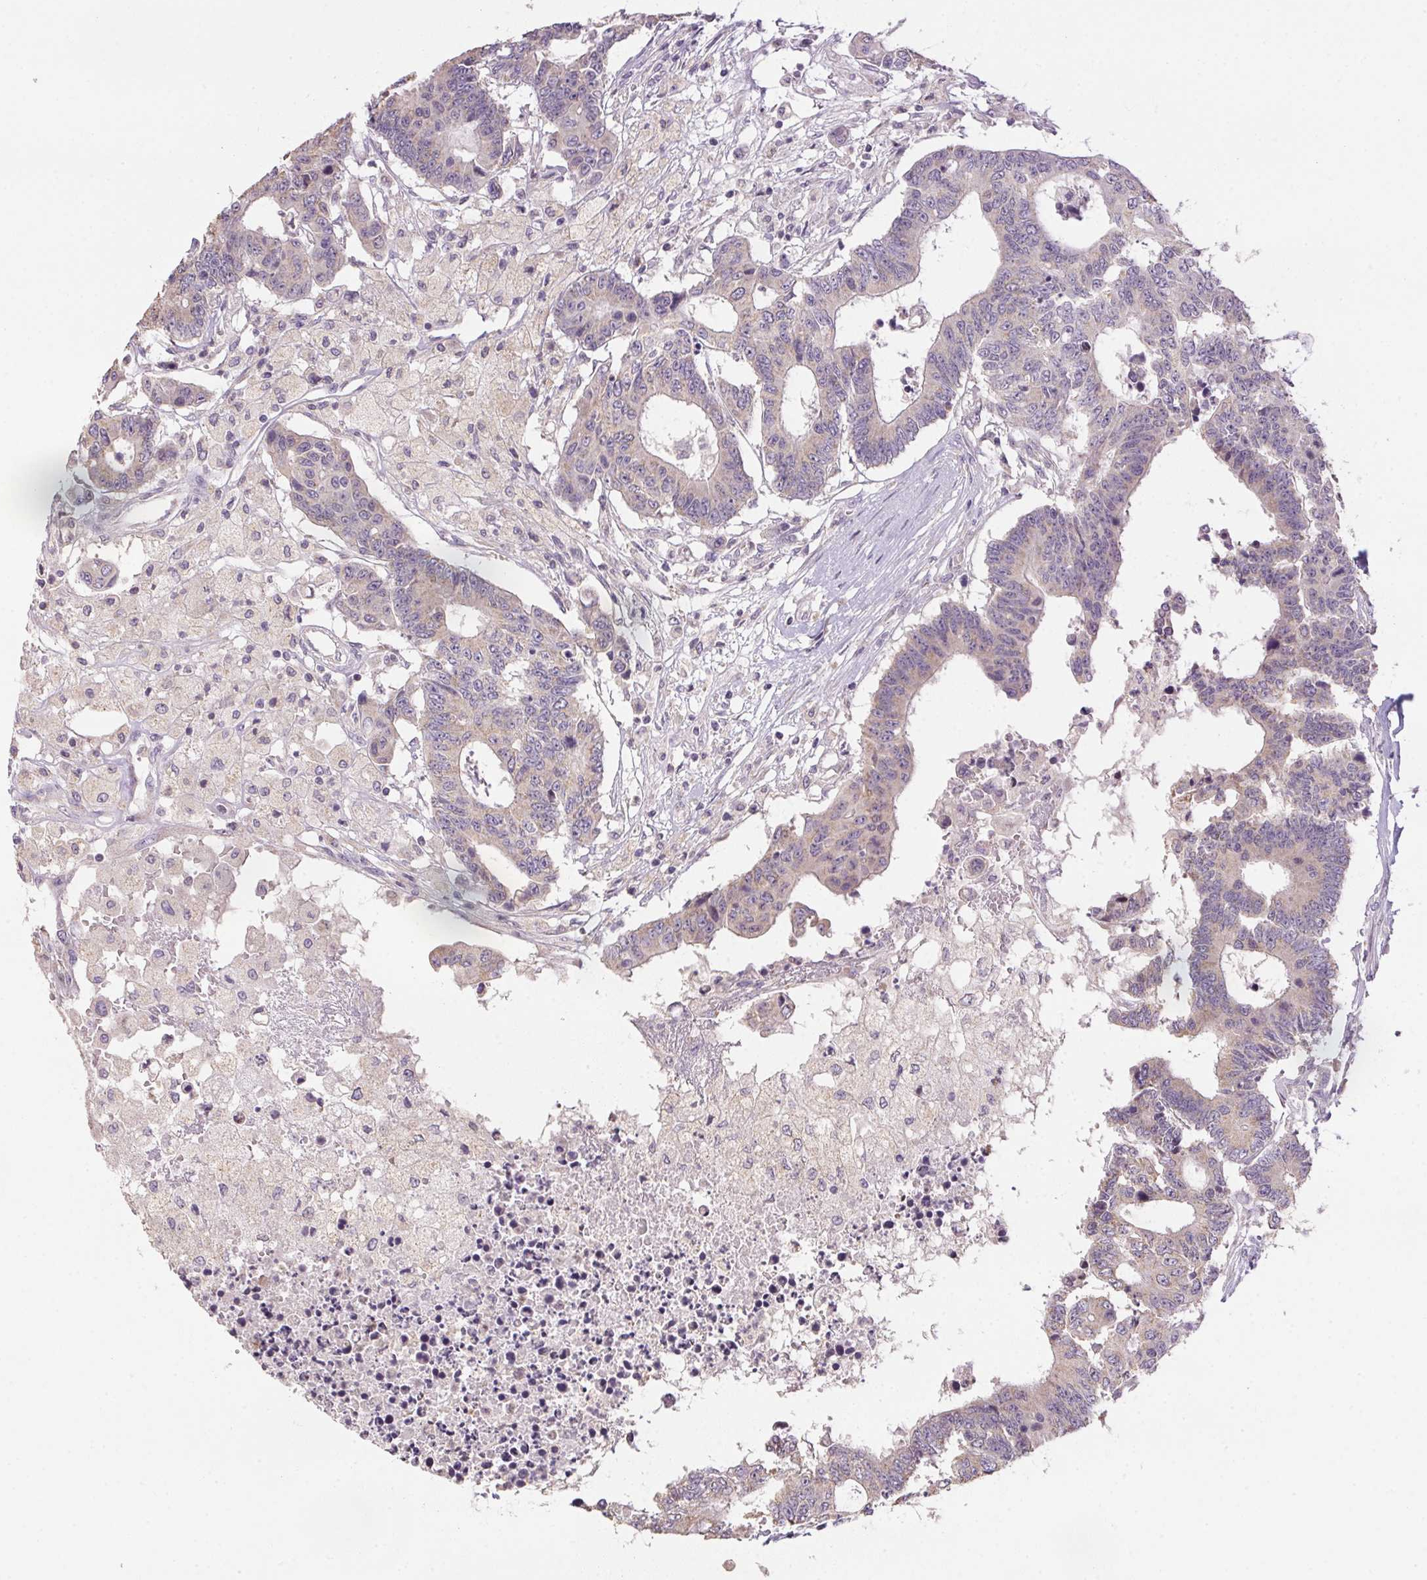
{"staining": {"intensity": "weak", "quantity": "25%-75%", "location": "cytoplasmic/membranous"}, "tissue": "colorectal cancer", "cell_type": "Tumor cells", "image_type": "cancer", "snomed": [{"axis": "morphology", "description": "Adenocarcinoma, NOS"}, {"axis": "topography", "description": "Colon"}], "caption": "A micrograph of adenocarcinoma (colorectal) stained for a protein exhibits weak cytoplasmic/membranous brown staining in tumor cells.", "gene": "SPACA9", "patient": {"sex": "female", "age": 48}}